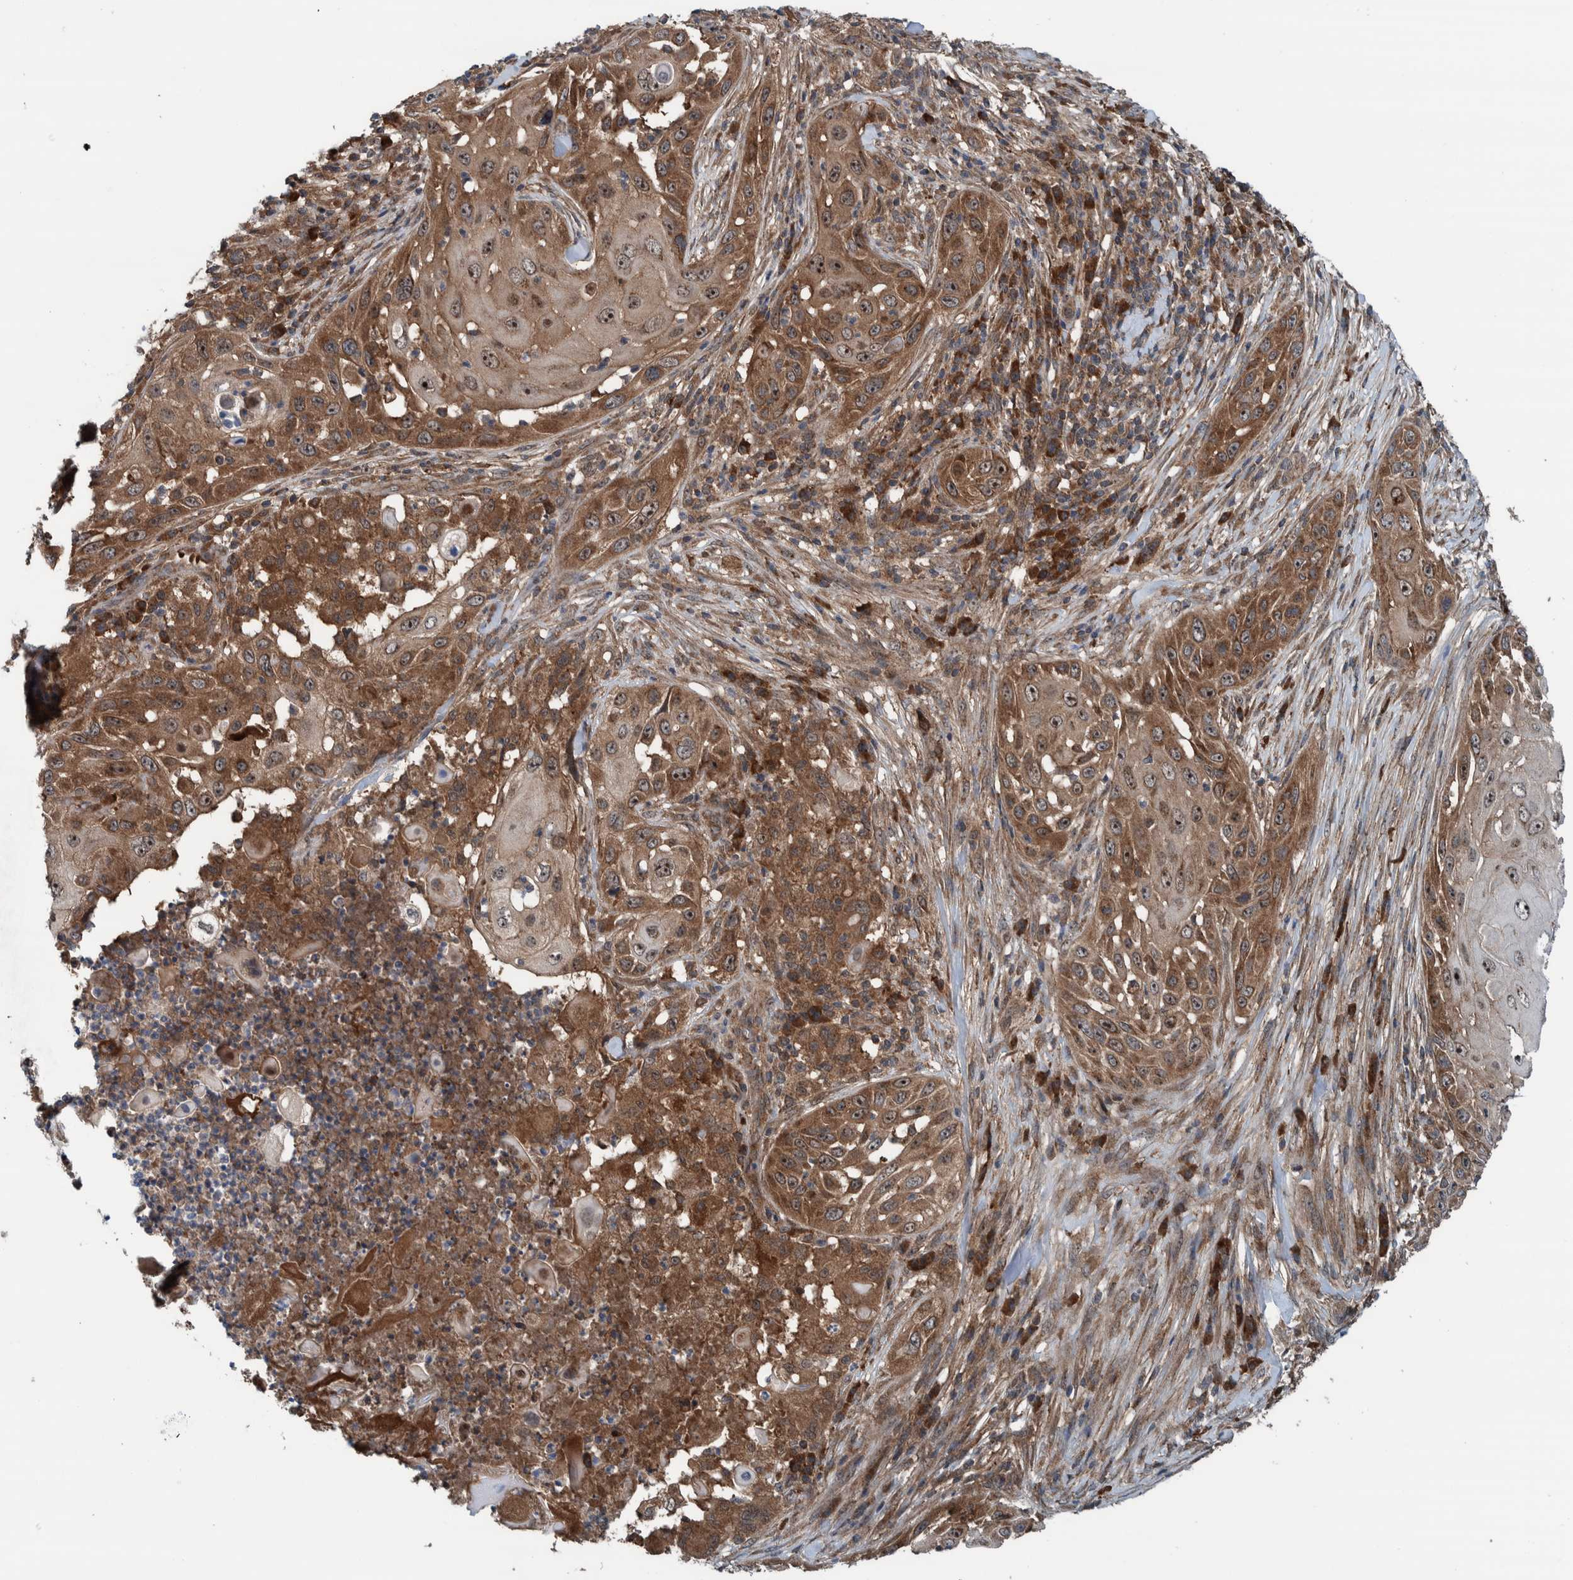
{"staining": {"intensity": "moderate", "quantity": ">75%", "location": "cytoplasmic/membranous,nuclear"}, "tissue": "skin cancer", "cell_type": "Tumor cells", "image_type": "cancer", "snomed": [{"axis": "morphology", "description": "Squamous cell carcinoma, NOS"}, {"axis": "topography", "description": "Skin"}], "caption": "Squamous cell carcinoma (skin) stained with IHC exhibits moderate cytoplasmic/membranous and nuclear expression in approximately >75% of tumor cells. (DAB (3,3'-diaminobenzidine) IHC, brown staining for protein, blue staining for nuclei).", "gene": "CUEDC1", "patient": {"sex": "female", "age": 44}}